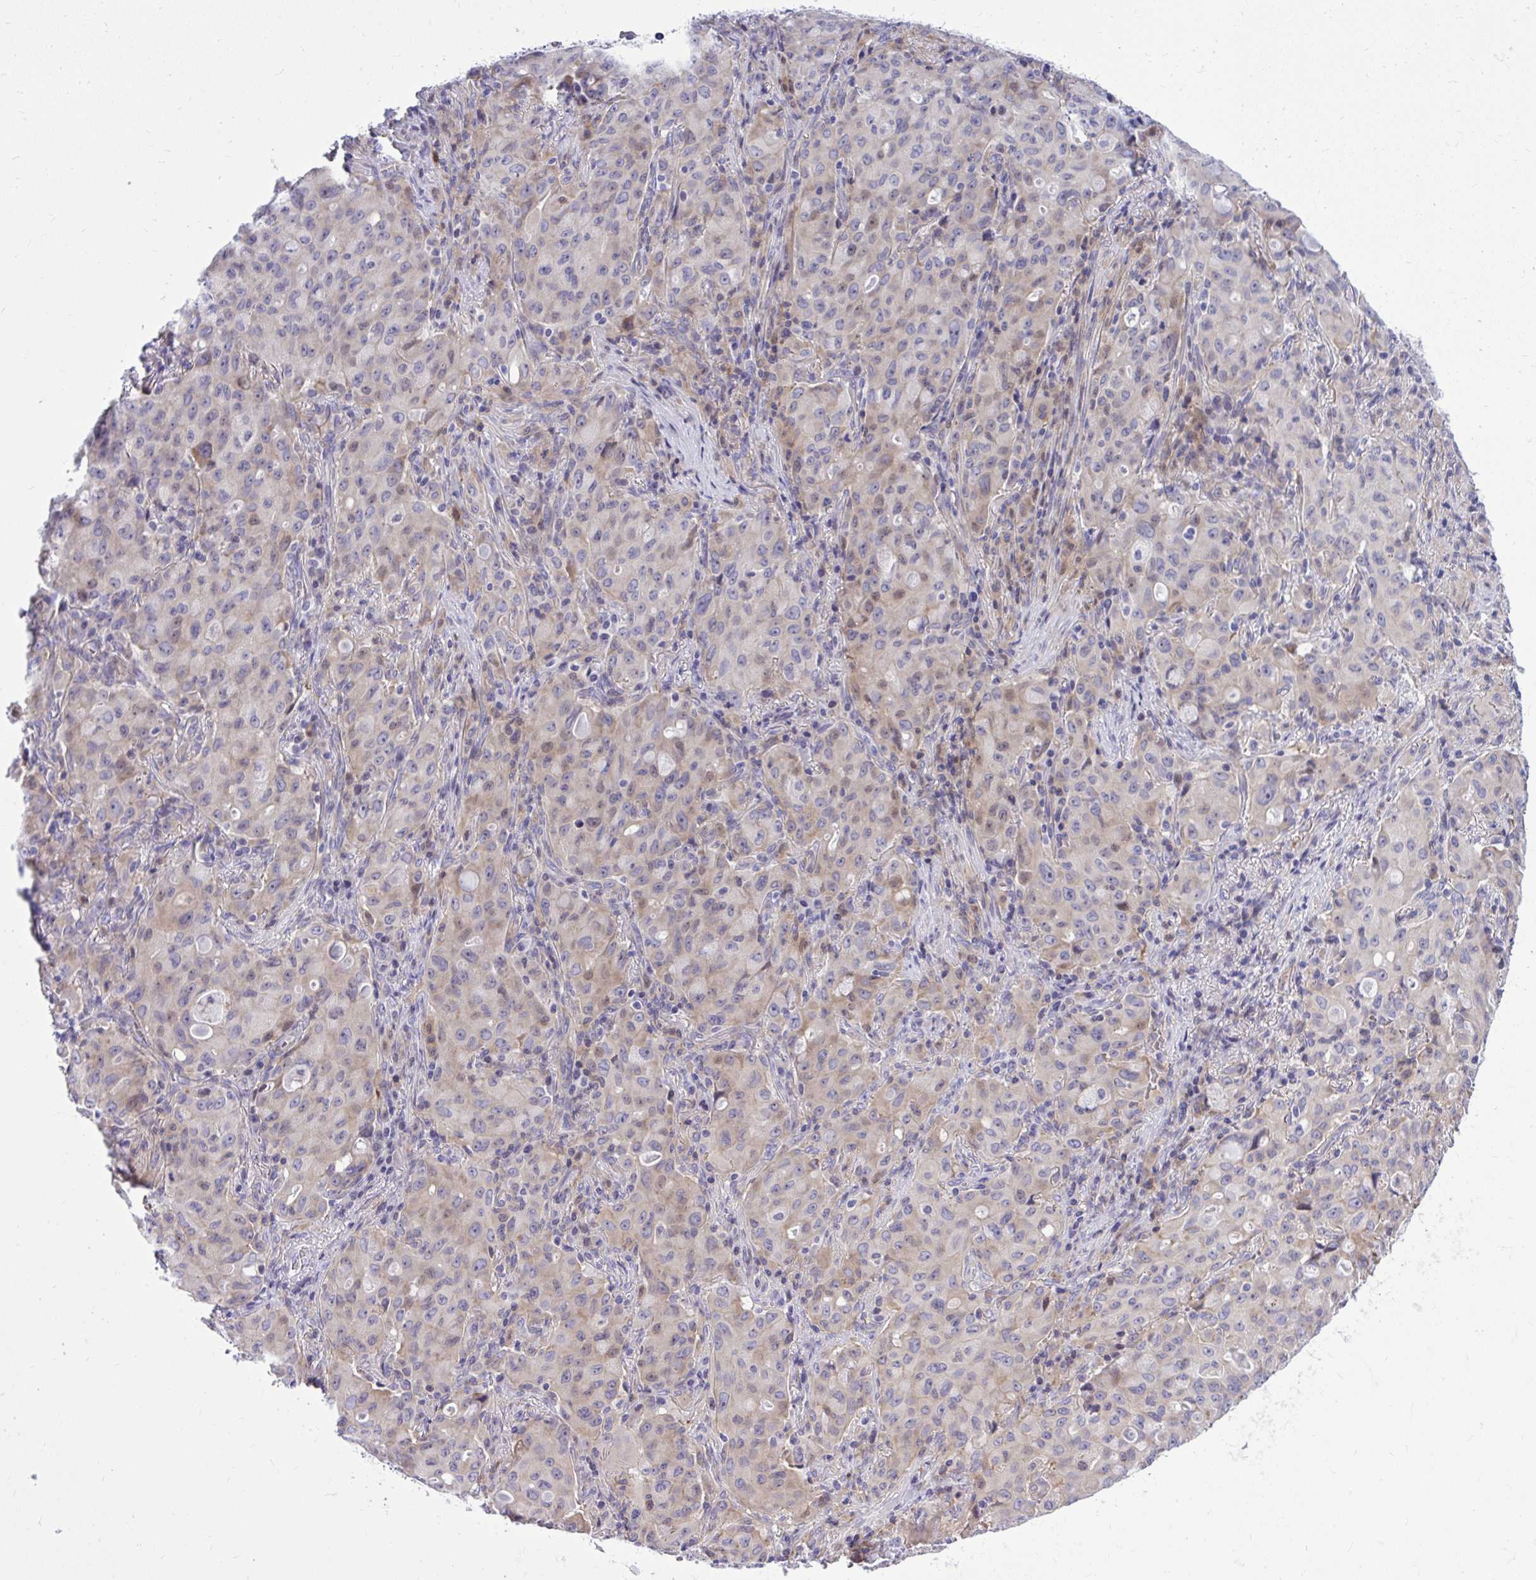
{"staining": {"intensity": "weak", "quantity": "<25%", "location": "cytoplasmic/membranous"}, "tissue": "lung cancer", "cell_type": "Tumor cells", "image_type": "cancer", "snomed": [{"axis": "morphology", "description": "Adenocarcinoma, NOS"}, {"axis": "topography", "description": "Lung"}], "caption": "The micrograph demonstrates no significant staining in tumor cells of lung cancer (adenocarcinoma).", "gene": "GRK4", "patient": {"sex": "female", "age": 44}}